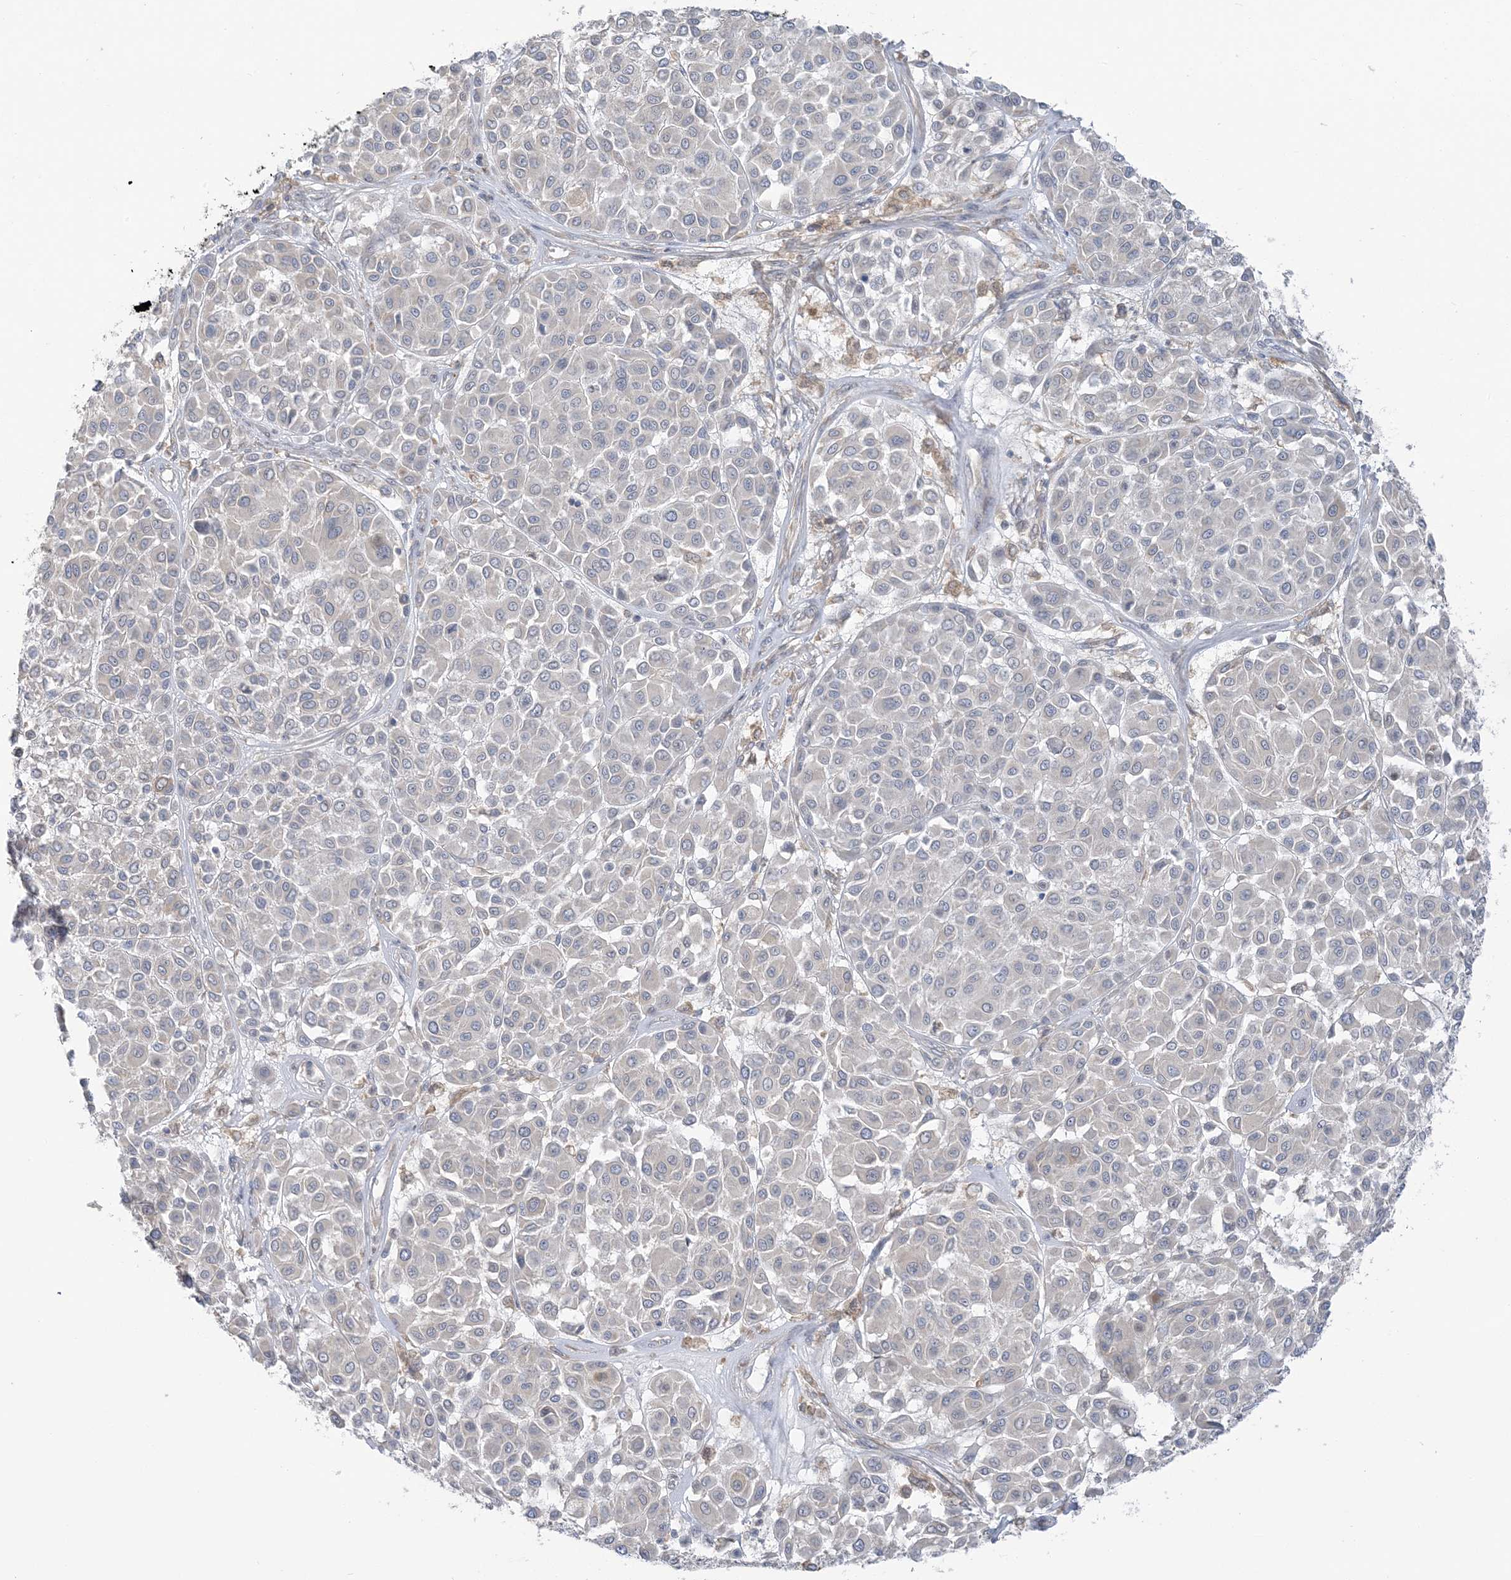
{"staining": {"intensity": "negative", "quantity": "none", "location": "none"}, "tissue": "melanoma", "cell_type": "Tumor cells", "image_type": "cancer", "snomed": [{"axis": "morphology", "description": "Malignant melanoma, Metastatic site"}, {"axis": "topography", "description": "Soft tissue"}], "caption": "Human malignant melanoma (metastatic site) stained for a protein using IHC reveals no positivity in tumor cells.", "gene": "EEFSEC", "patient": {"sex": "male", "age": 41}}